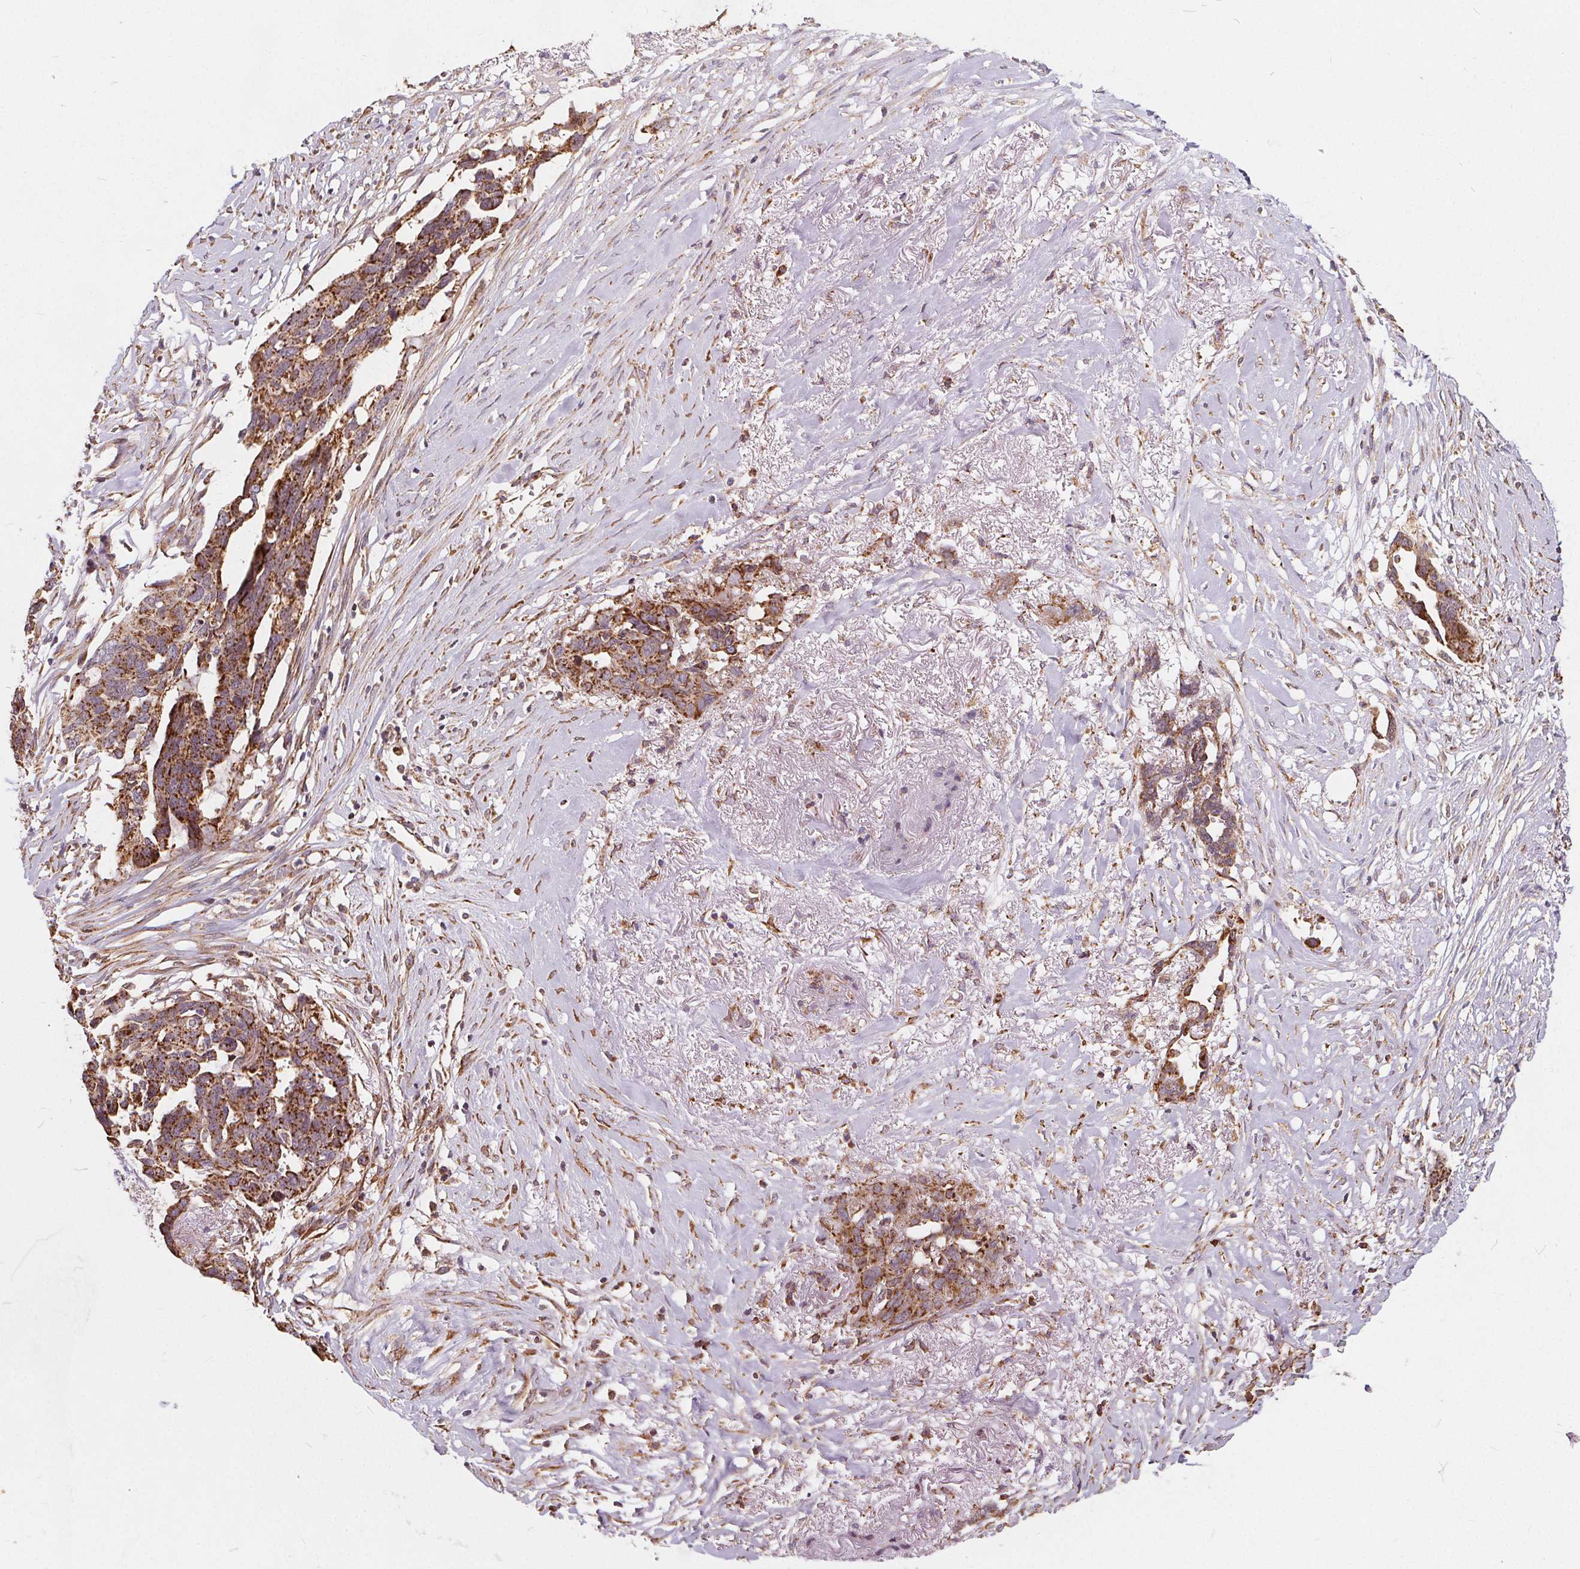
{"staining": {"intensity": "moderate", "quantity": ">75%", "location": "cytoplasmic/membranous"}, "tissue": "ovarian cancer", "cell_type": "Tumor cells", "image_type": "cancer", "snomed": [{"axis": "morphology", "description": "Cystadenocarcinoma, serous, NOS"}, {"axis": "topography", "description": "Ovary"}], "caption": "Protein expression analysis of ovarian cancer demonstrates moderate cytoplasmic/membranous staining in approximately >75% of tumor cells.", "gene": "PLSCR3", "patient": {"sex": "female", "age": 69}}